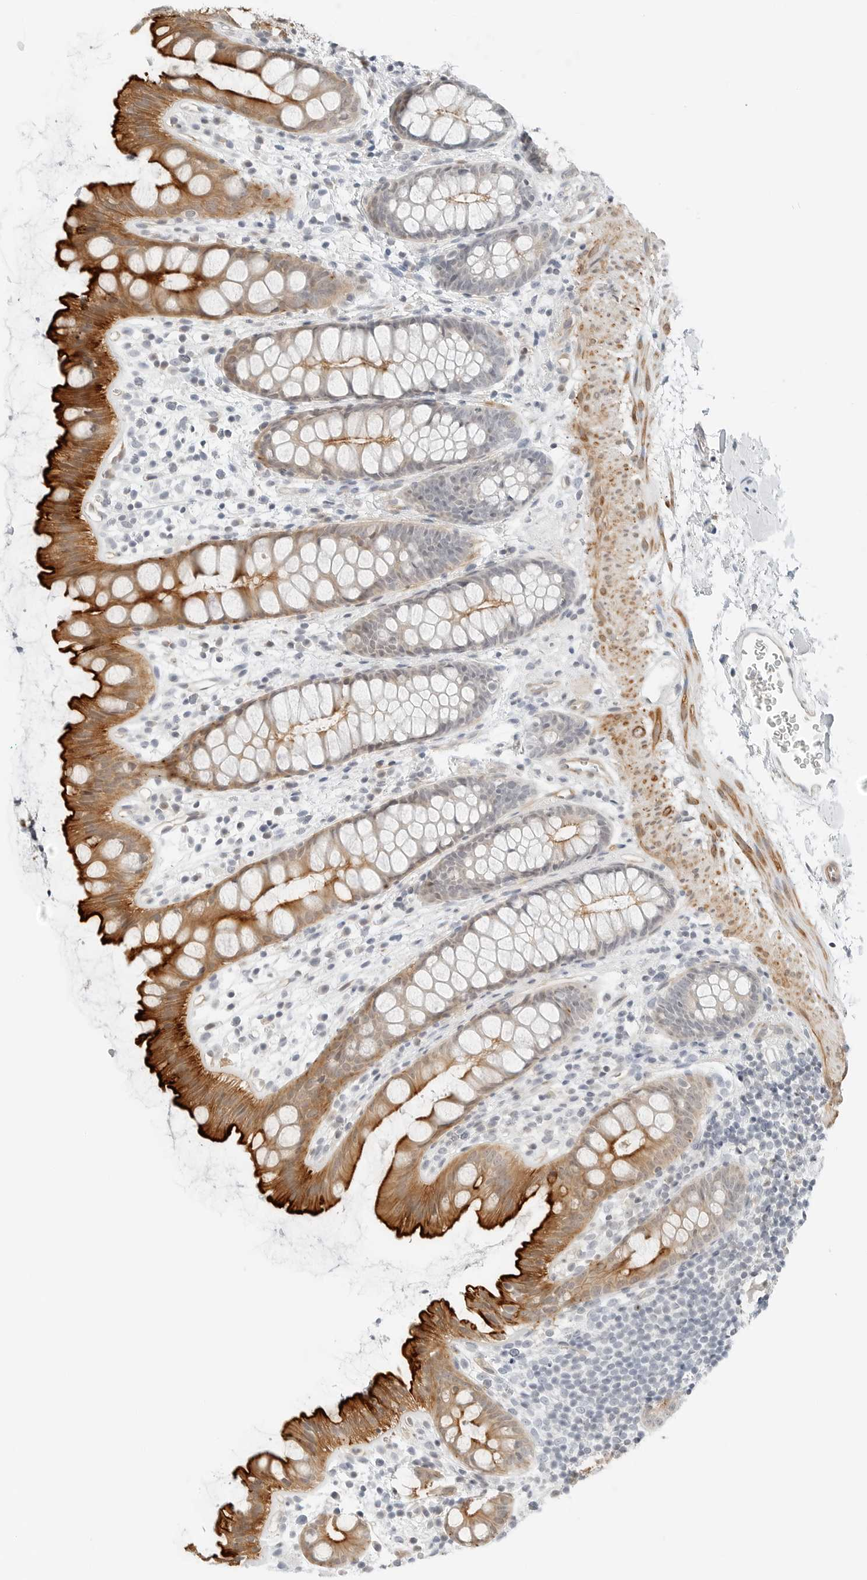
{"staining": {"intensity": "strong", "quantity": "25%-75%", "location": "cytoplasmic/membranous"}, "tissue": "rectum", "cell_type": "Glandular cells", "image_type": "normal", "snomed": [{"axis": "morphology", "description": "Normal tissue, NOS"}, {"axis": "topography", "description": "Rectum"}], "caption": "Protein expression analysis of normal rectum displays strong cytoplasmic/membranous expression in about 25%-75% of glandular cells. The staining was performed using DAB to visualize the protein expression in brown, while the nuclei were stained in blue with hematoxylin (Magnification: 20x).", "gene": "IQCC", "patient": {"sex": "female", "age": 65}}